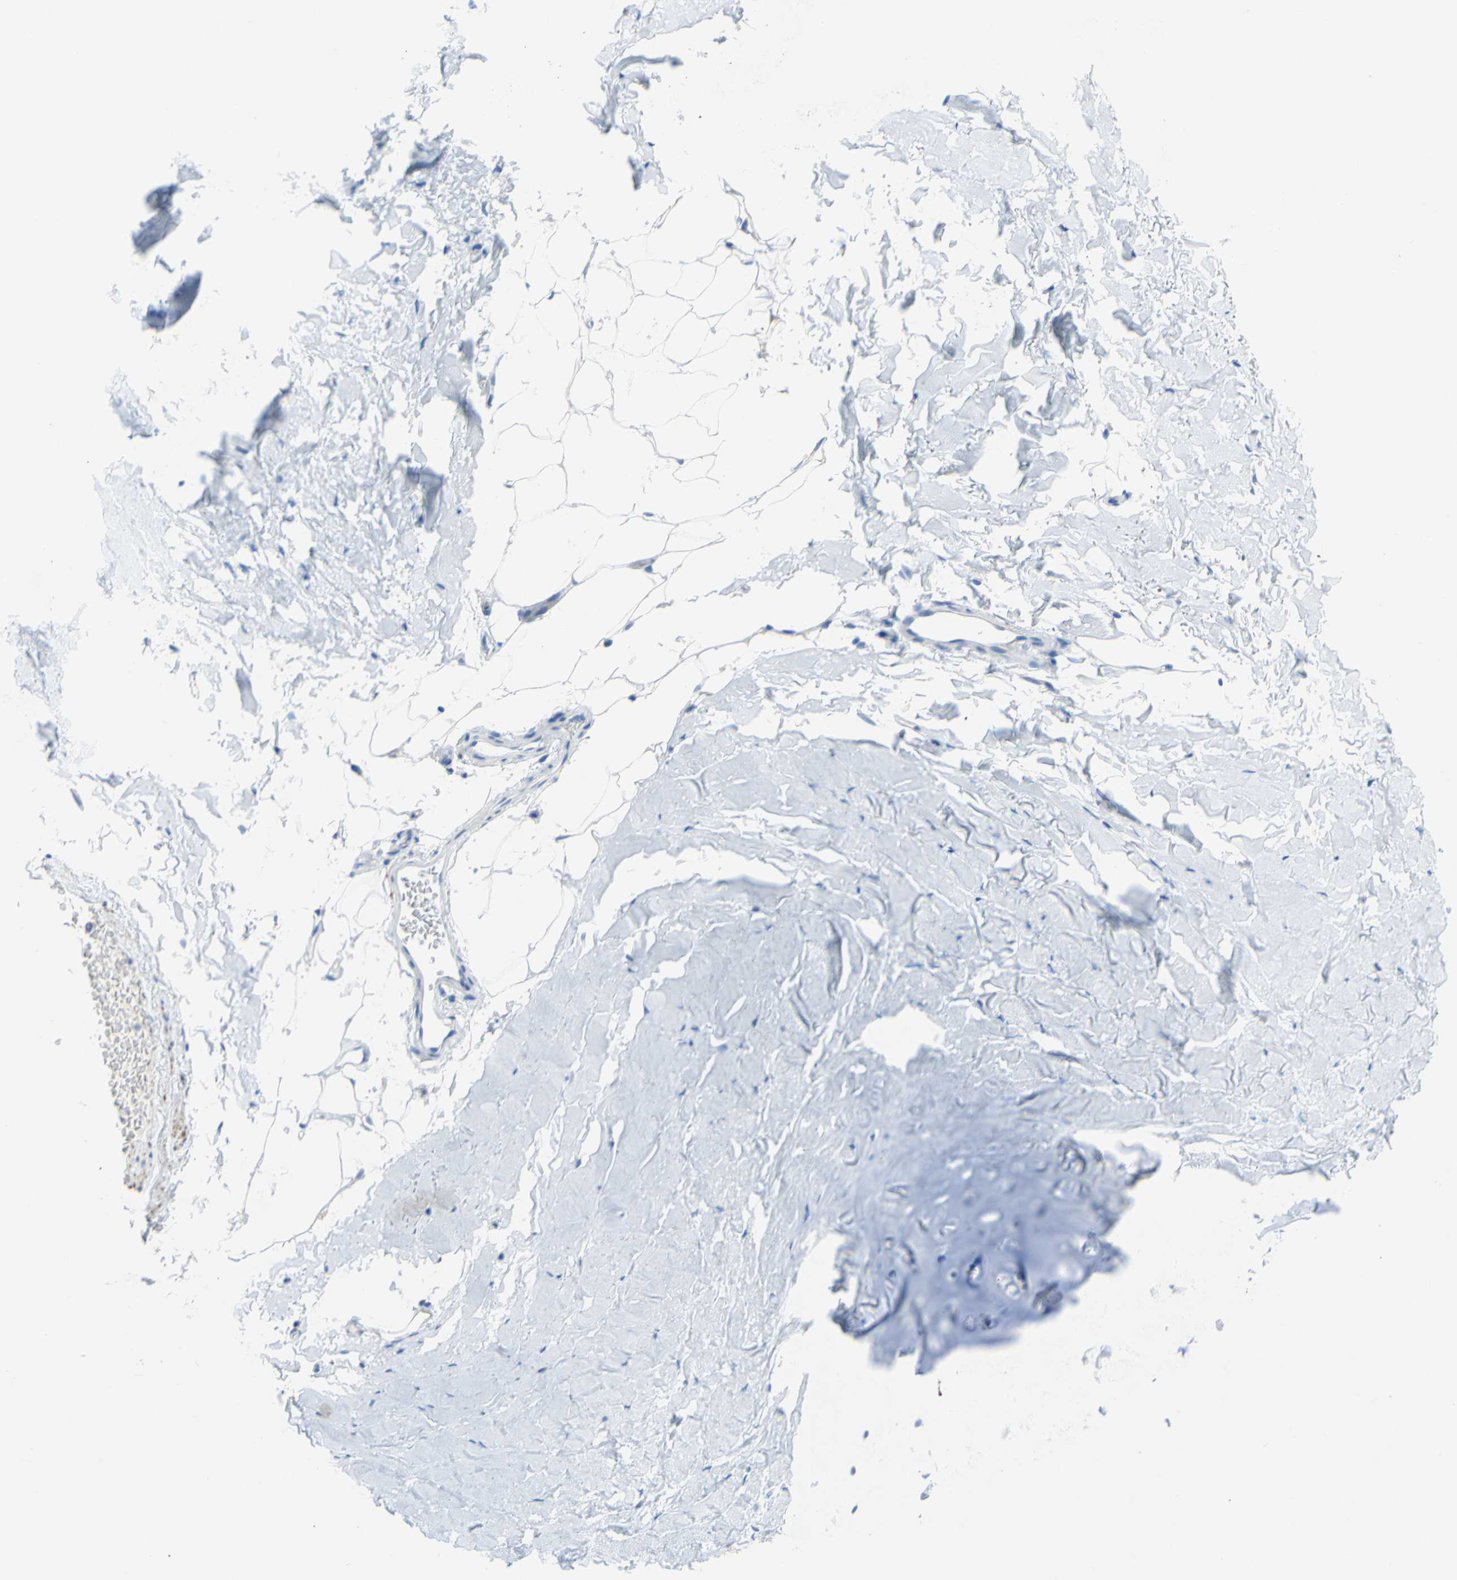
{"staining": {"intensity": "negative", "quantity": "none", "location": "none"}, "tissue": "adipose tissue", "cell_type": "Adipocytes", "image_type": "normal", "snomed": [{"axis": "morphology", "description": "Normal tissue, NOS"}, {"axis": "topography", "description": "Cartilage tissue"}, {"axis": "topography", "description": "Bronchus"}], "caption": "This is a histopathology image of immunohistochemistry (IHC) staining of unremarkable adipose tissue, which shows no positivity in adipocytes. (IHC, brightfield microscopy, high magnification).", "gene": "DSC2", "patient": {"sex": "female", "age": 73}}